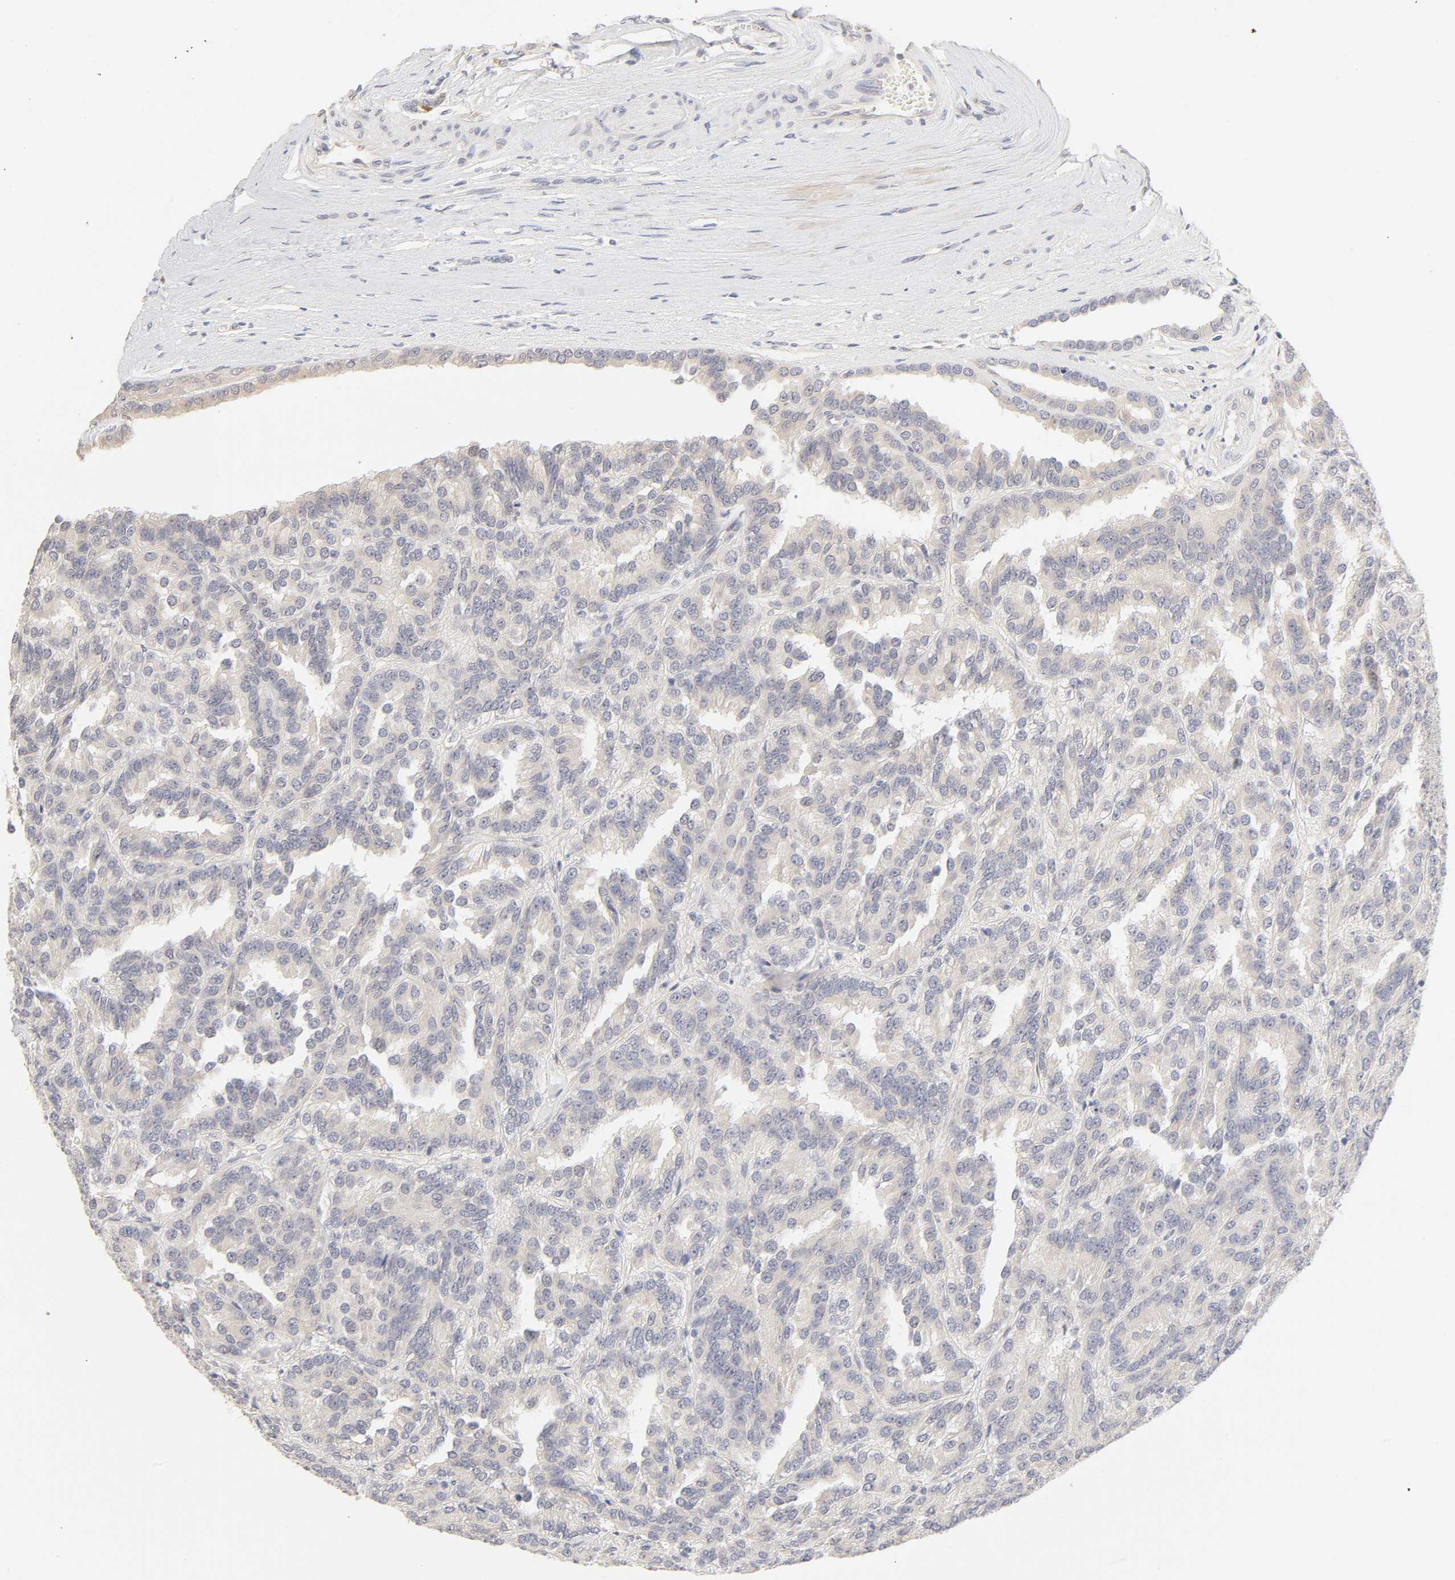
{"staining": {"intensity": "weak", "quantity": ">75%", "location": "cytoplasmic/membranous"}, "tissue": "renal cancer", "cell_type": "Tumor cells", "image_type": "cancer", "snomed": [{"axis": "morphology", "description": "Adenocarcinoma, NOS"}, {"axis": "topography", "description": "Kidney"}], "caption": "Immunohistochemistry (DAB) staining of human renal cancer displays weak cytoplasmic/membranous protein staining in about >75% of tumor cells. (IHC, brightfield microscopy, high magnification).", "gene": "CYP4B1", "patient": {"sex": "male", "age": 46}}